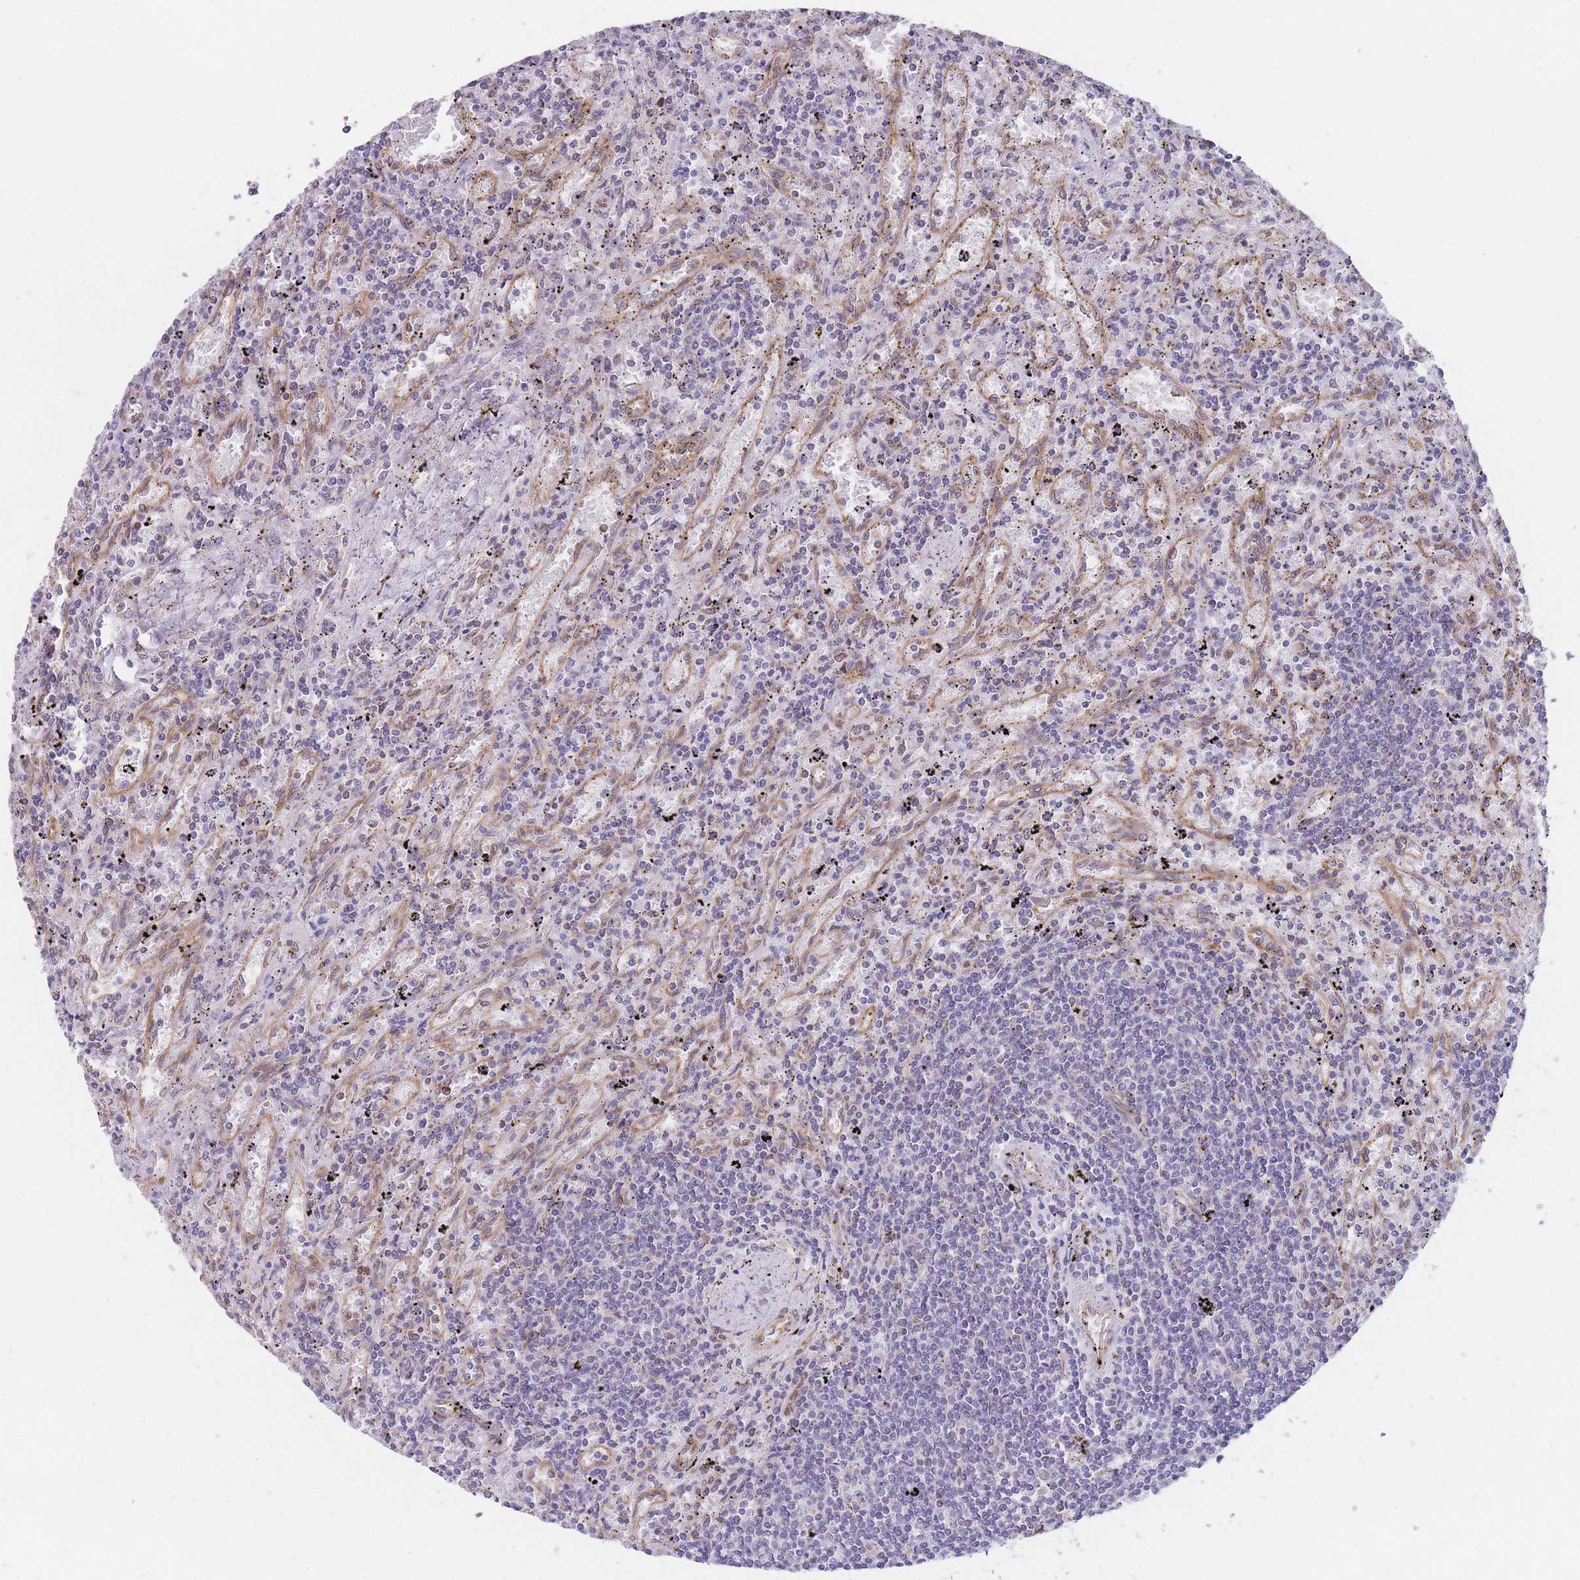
{"staining": {"intensity": "negative", "quantity": "none", "location": "none"}, "tissue": "lymphoma", "cell_type": "Tumor cells", "image_type": "cancer", "snomed": [{"axis": "morphology", "description": "Malignant lymphoma, non-Hodgkin's type, Low grade"}, {"axis": "topography", "description": "Spleen"}], "caption": "Immunohistochemistry photomicrograph of neoplastic tissue: malignant lymphoma, non-Hodgkin's type (low-grade) stained with DAB exhibits no significant protein staining in tumor cells. (DAB (3,3'-diaminobenzidine) immunohistochemistry, high magnification).", "gene": "AK9", "patient": {"sex": "male", "age": 76}}